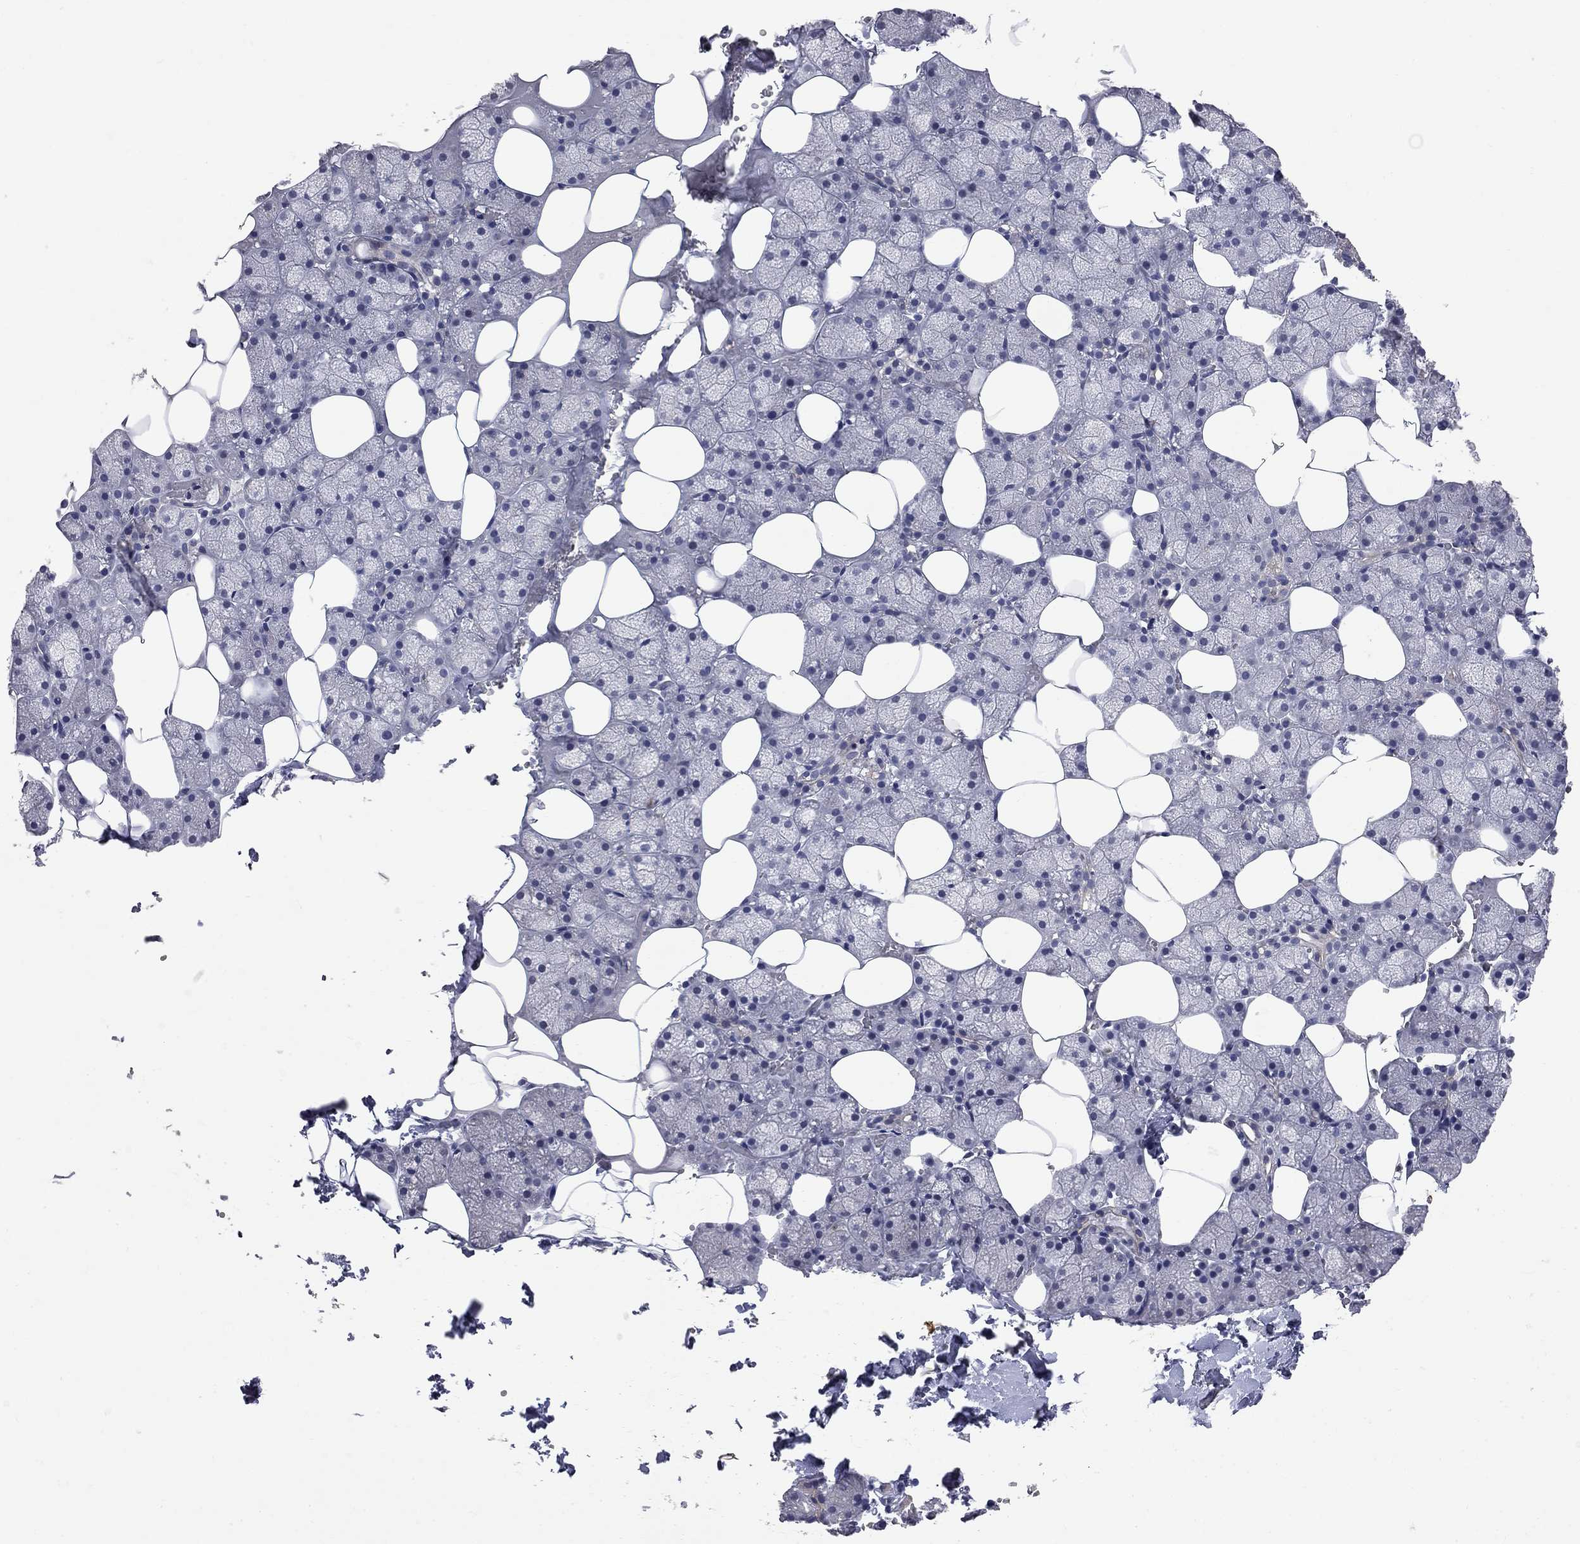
{"staining": {"intensity": "negative", "quantity": "none", "location": "none"}, "tissue": "salivary gland", "cell_type": "Glandular cells", "image_type": "normal", "snomed": [{"axis": "morphology", "description": "Normal tissue, NOS"}, {"axis": "topography", "description": "Salivary gland"}], "caption": "High power microscopy micrograph of an IHC histopathology image of benign salivary gland, revealing no significant expression in glandular cells. (DAB (3,3'-diaminobenzidine) immunohistochemistry (IHC) with hematoxylin counter stain).", "gene": "NOS2", "patient": {"sex": "male", "age": 38}}